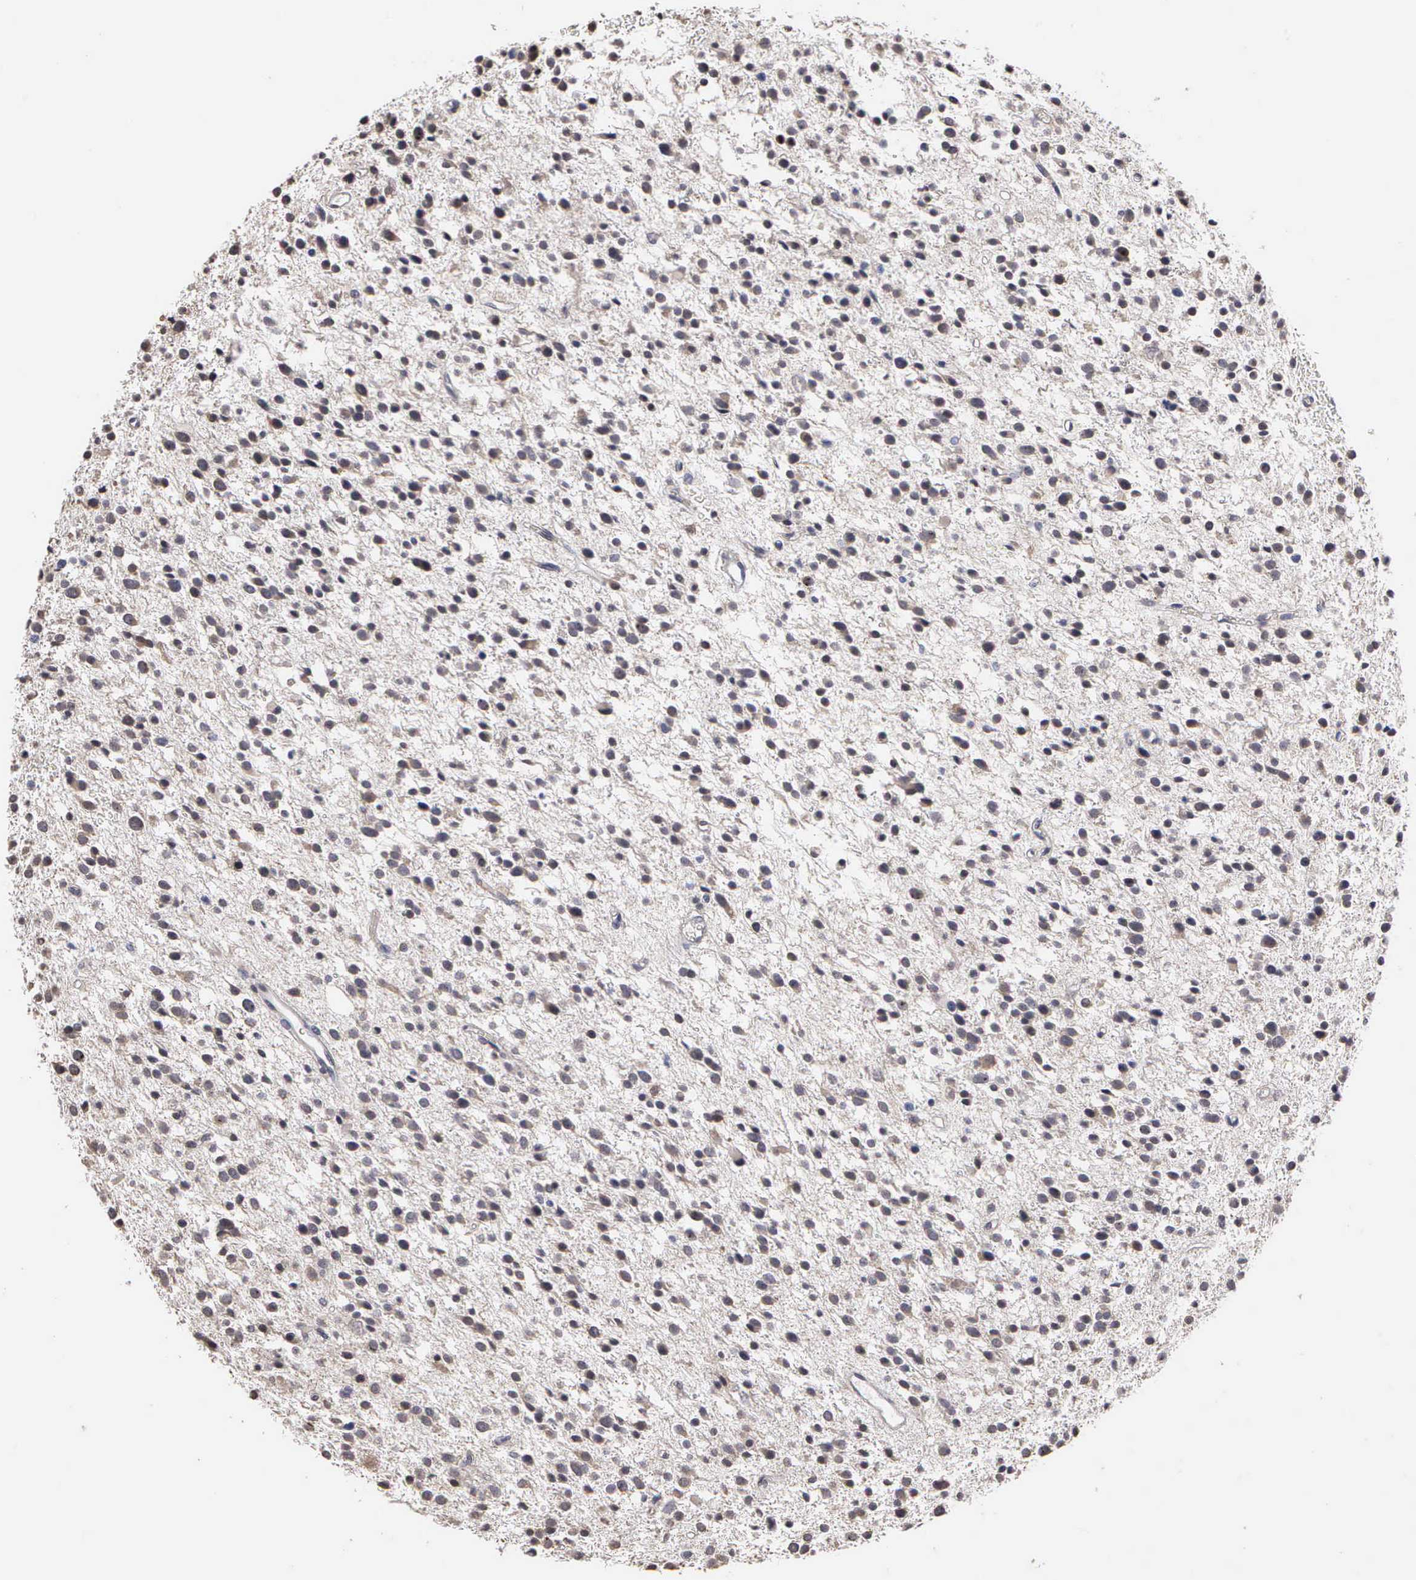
{"staining": {"intensity": "negative", "quantity": "none", "location": "none"}, "tissue": "glioma", "cell_type": "Tumor cells", "image_type": "cancer", "snomed": [{"axis": "morphology", "description": "Glioma, malignant, Low grade"}, {"axis": "topography", "description": "Brain"}], "caption": "A high-resolution histopathology image shows IHC staining of glioma, which shows no significant staining in tumor cells.", "gene": "KDM6A", "patient": {"sex": "female", "age": 36}}